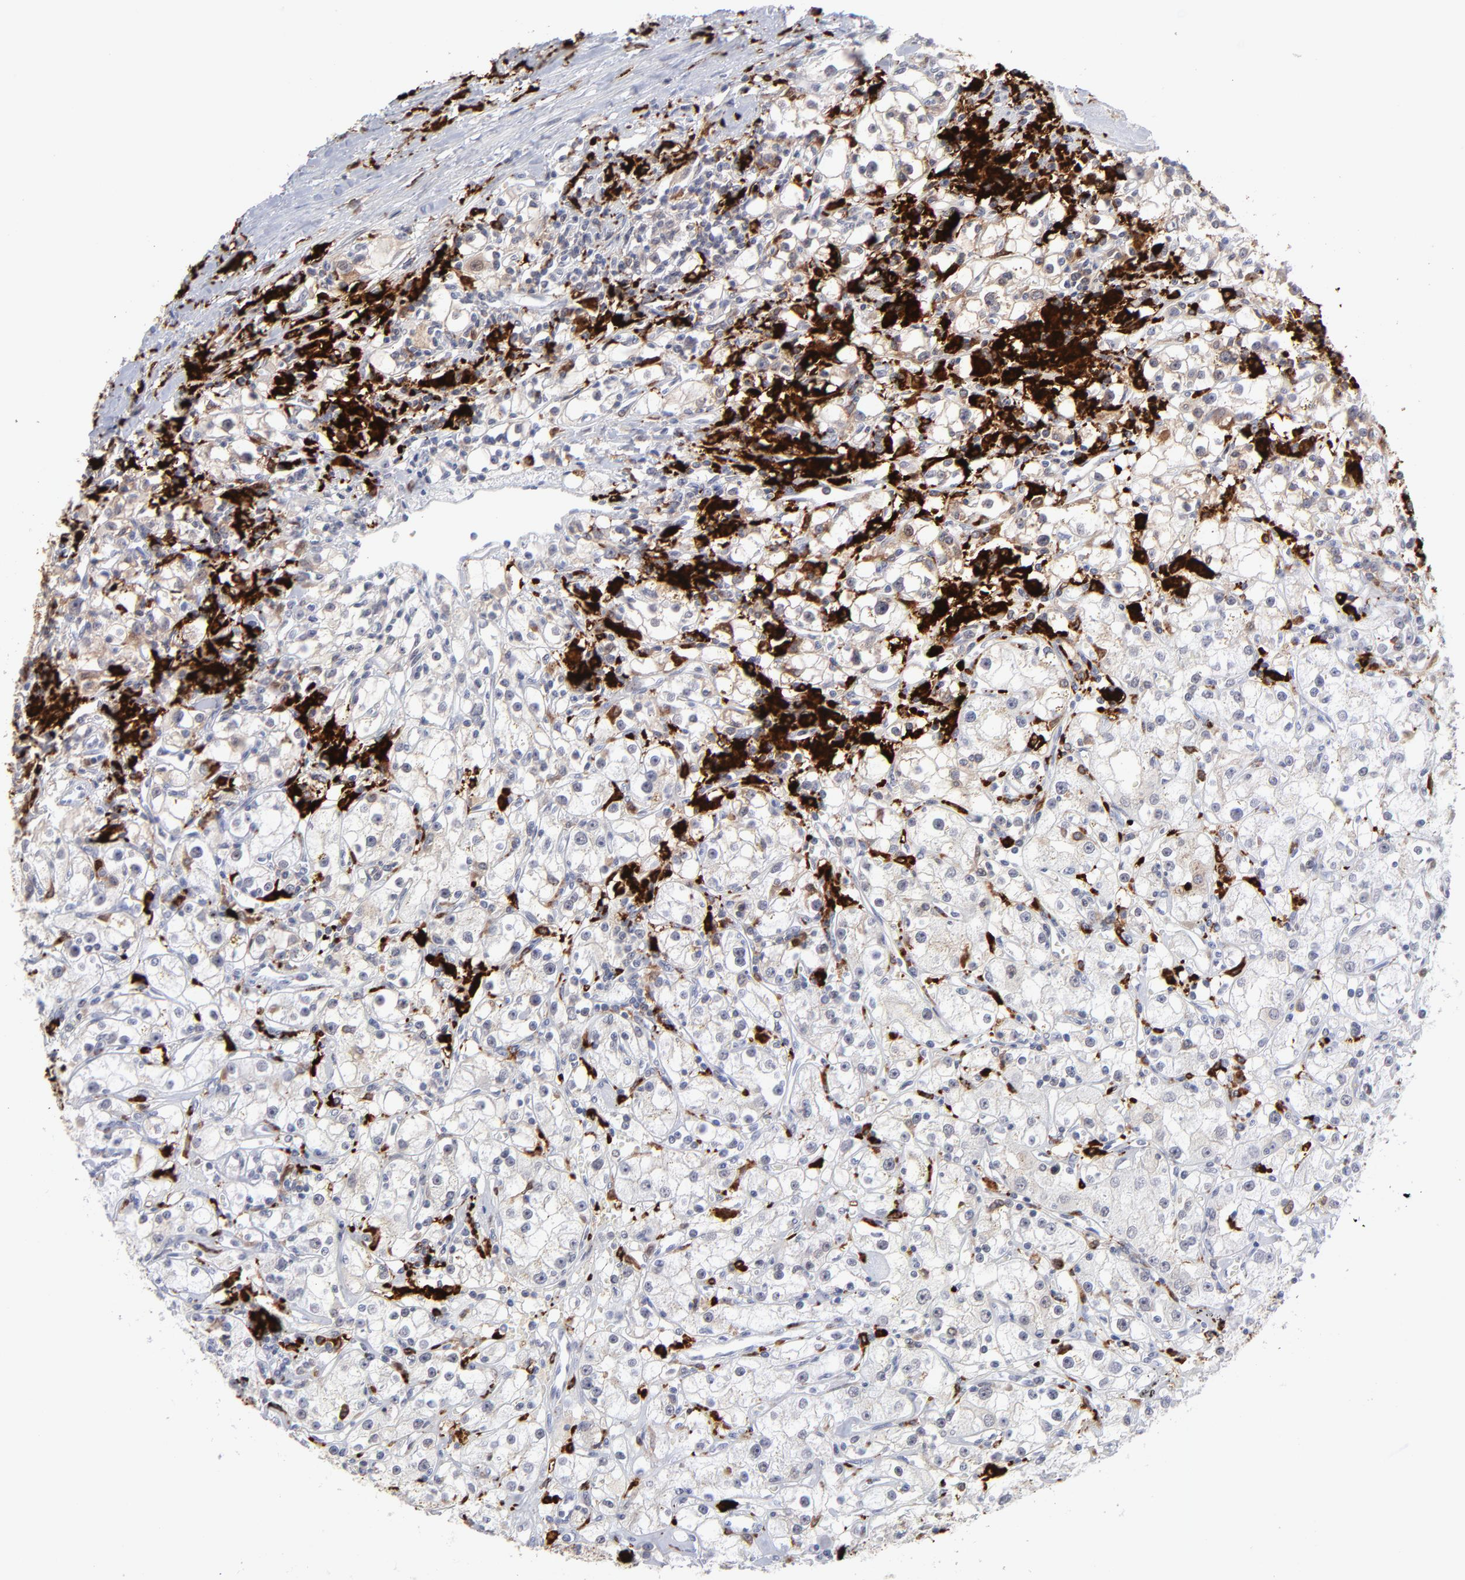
{"staining": {"intensity": "negative", "quantity": "none", "location": "none"}, "tissue": "renal cancer", "cell_type": "Tumor cells", "image_type": "cancer", "snomed": [{"axis": "morphology", "description": "Adenocarcinoma, NOS"}, {"axis": "topography", "description": "Kidney"}], "caption": "Micrograph shows no significant protein staining in tumor cells of renal cancer (adenocarcinoma).", "gene": "CCR2", "patient": {"sex": "male", "age": 56}}